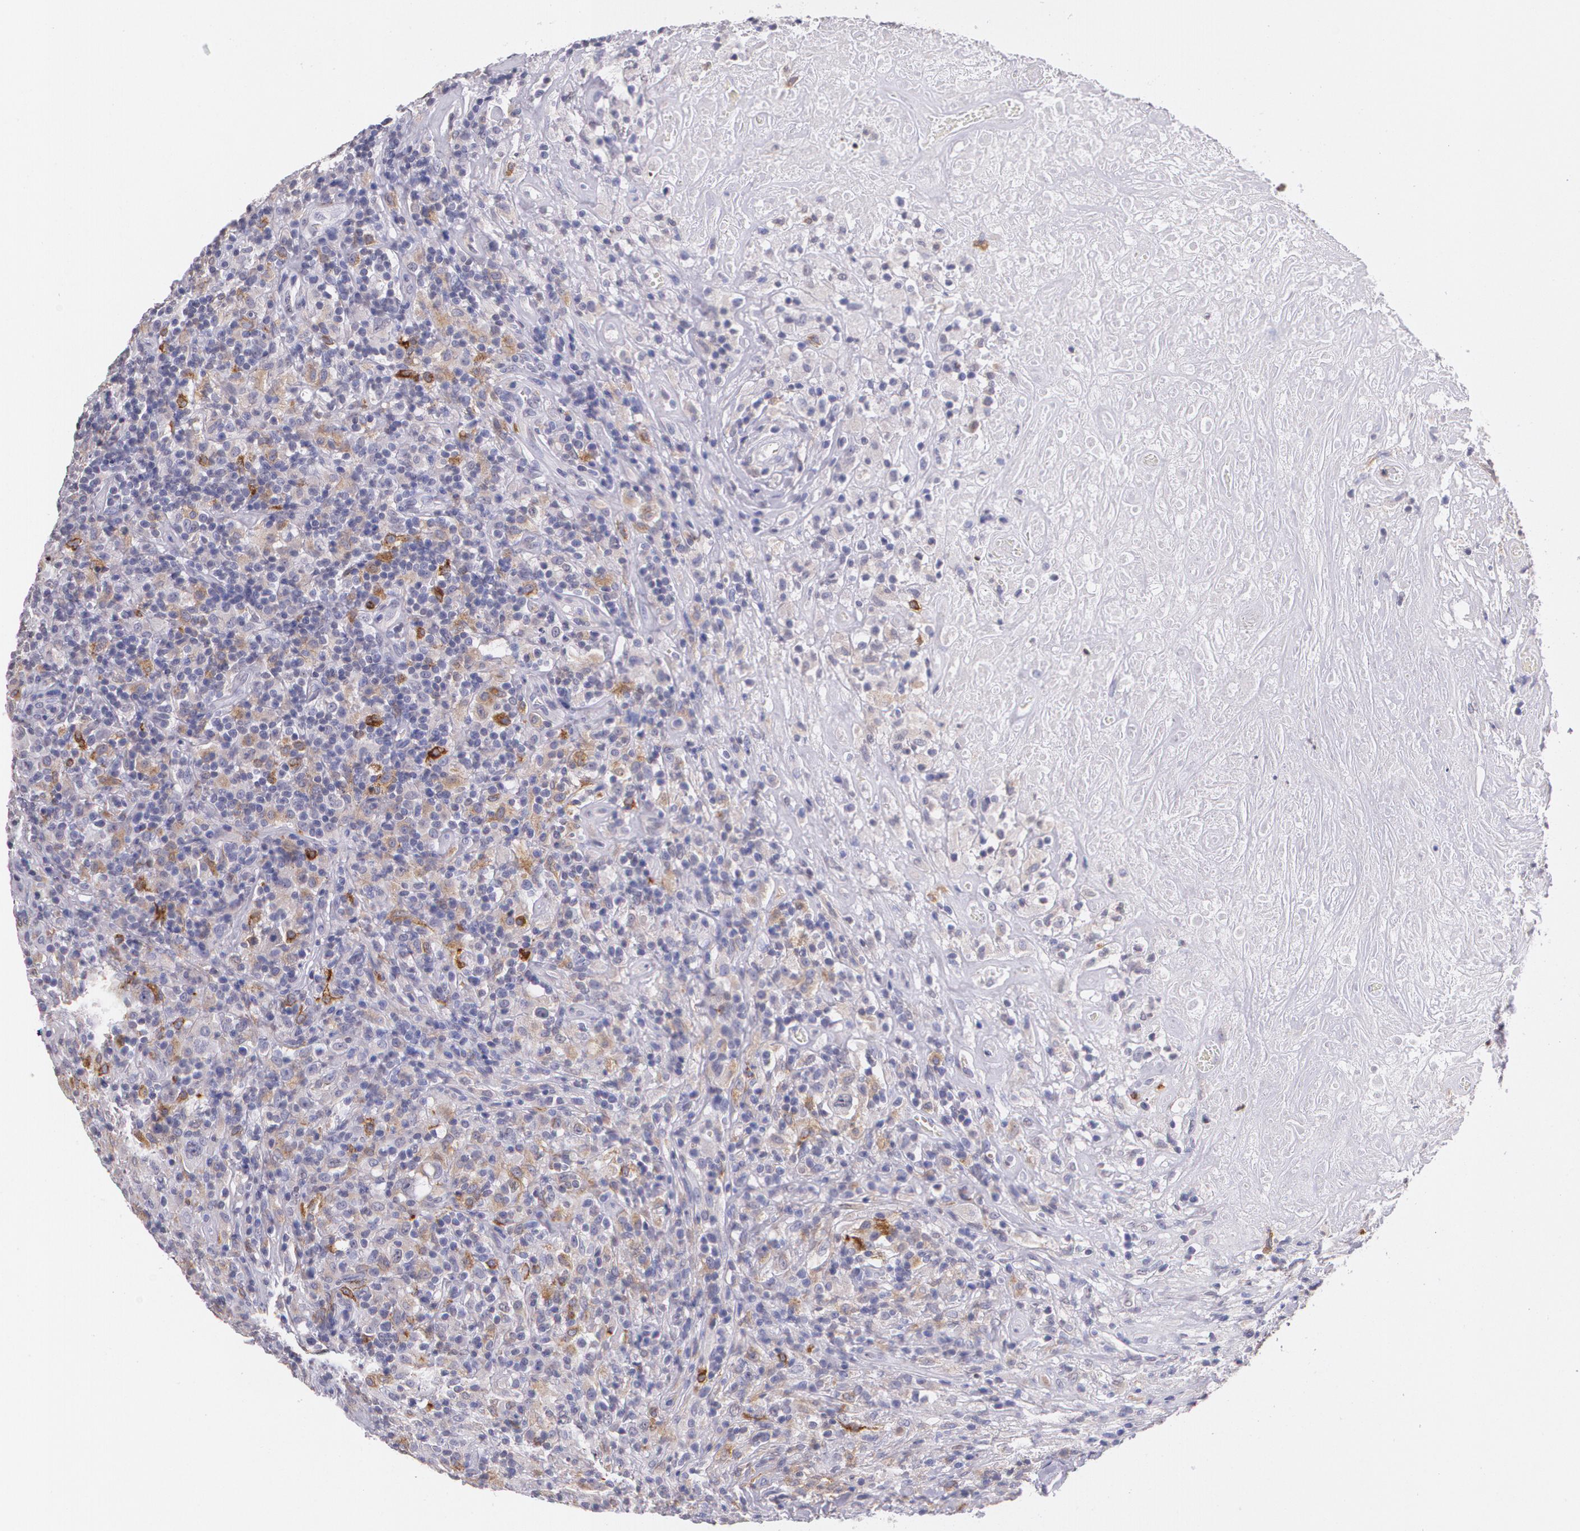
{"staining": {"intensity": "strong", "quantity": "<25%", "location": "cytoplasmic/membranous"}, "tissue": "lymphoma", "cell_type": "Tumor cells", "image_type": "cancer", "snomed": [{"axis": "morphology", "description": "Hodgkin's disease, NOS"}, {"axis": "topography", "description": "Lymph node"}], "caption": "Hodgkin's disease stained with a protein marker shows strong staining in tumor cells.", "gene": "RTN1", "patient": {"sex": "male", "age": 46}}